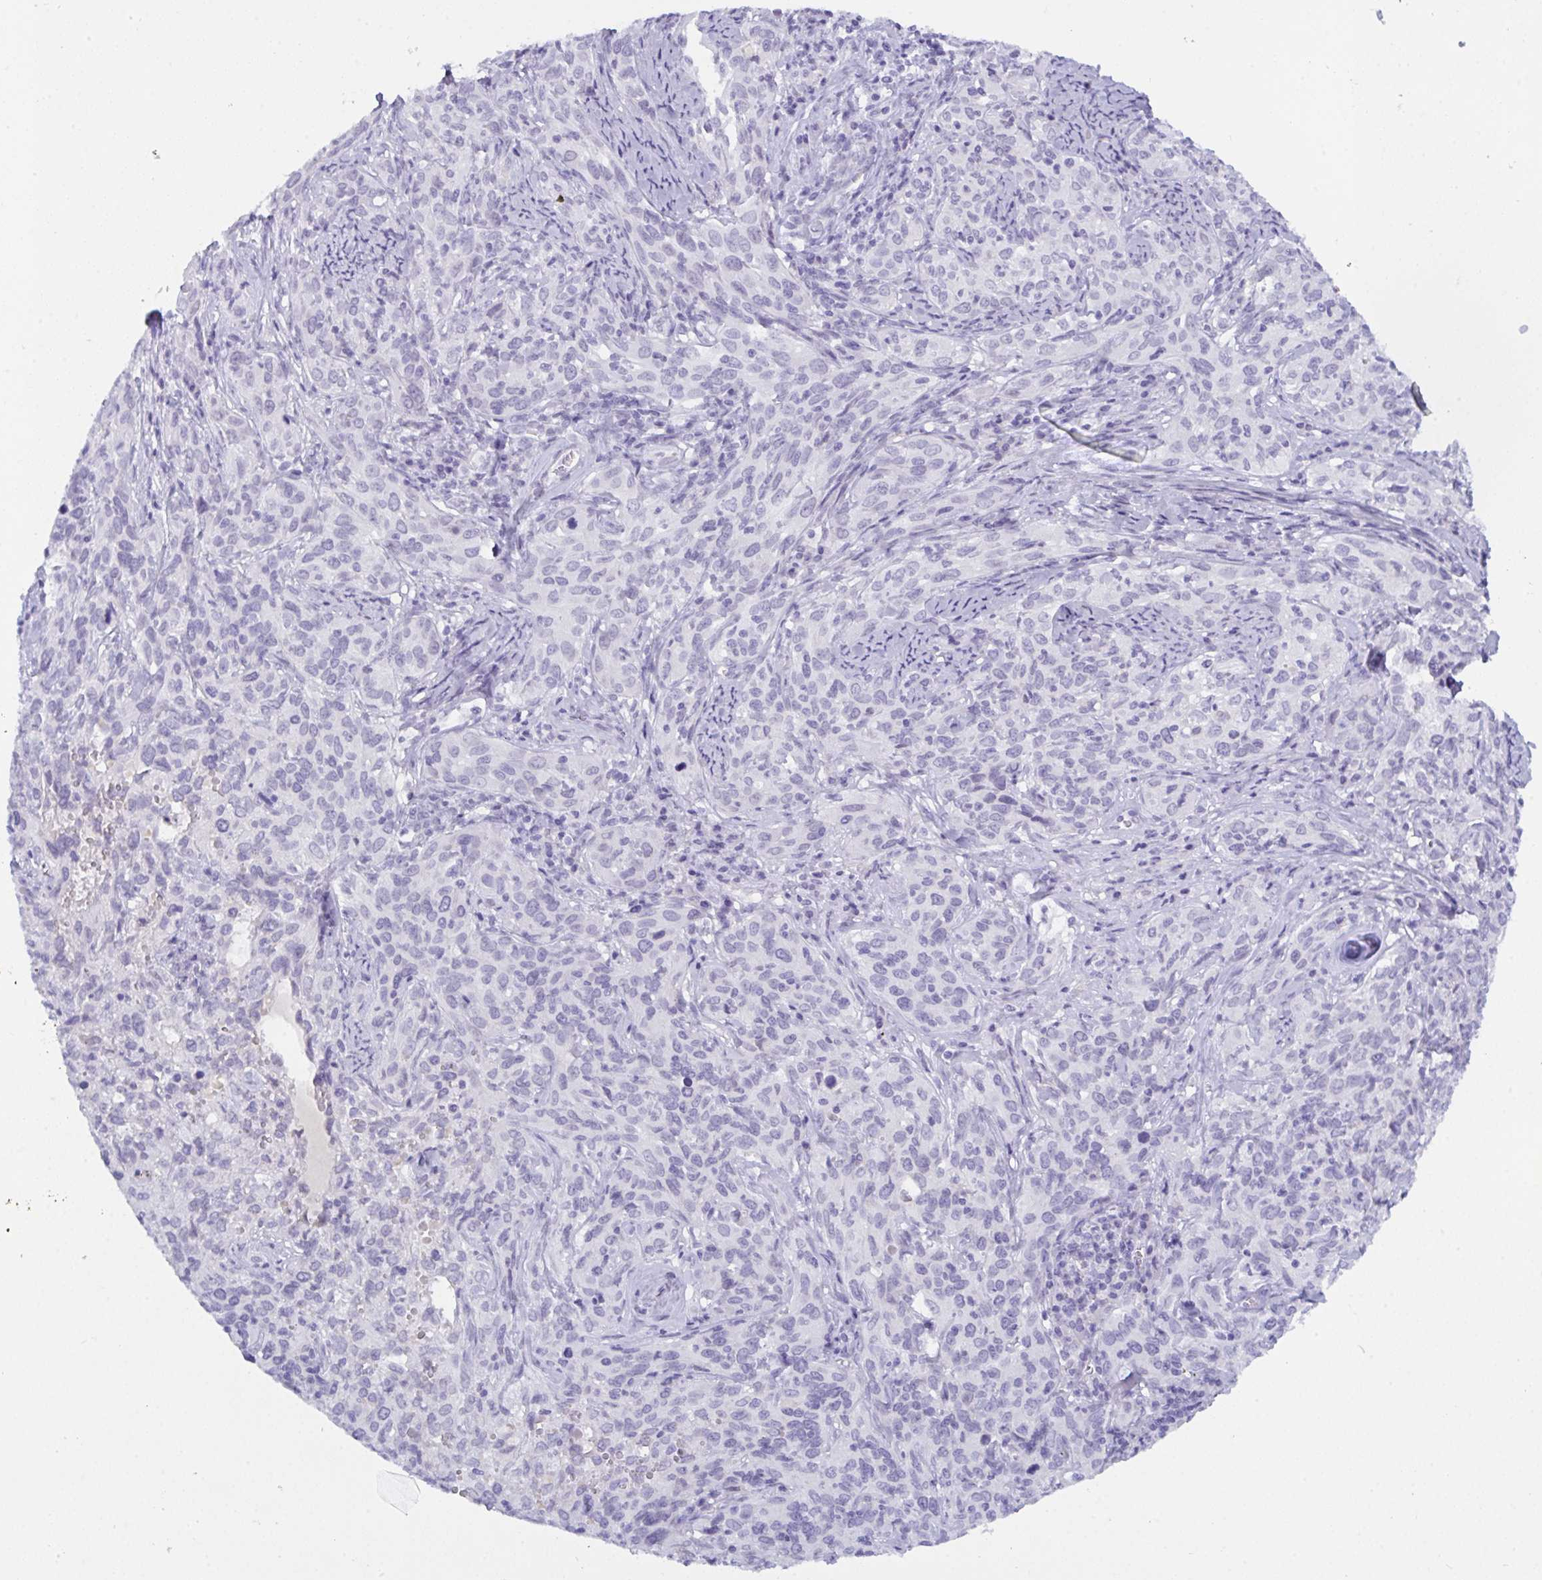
{"staining": {"intensity": "negative", "quantity": "none", "location": "none"}, "tissue": "cervical cancer", "cell_type": "Tumor cells", "image_type": "cancer", "snomed": [{"axis": "morphology", "description": "Squamous cell carcinoma, NOS"}, {"axis": "topography", "description": "Cervix"}], "caption": "This is an IHC photomicrograph of cervical squamous cell carcinoma. There is no staining in tumor cells.", "gene": "PRDM9", "patient": {"sex": "female", "age": 51}}